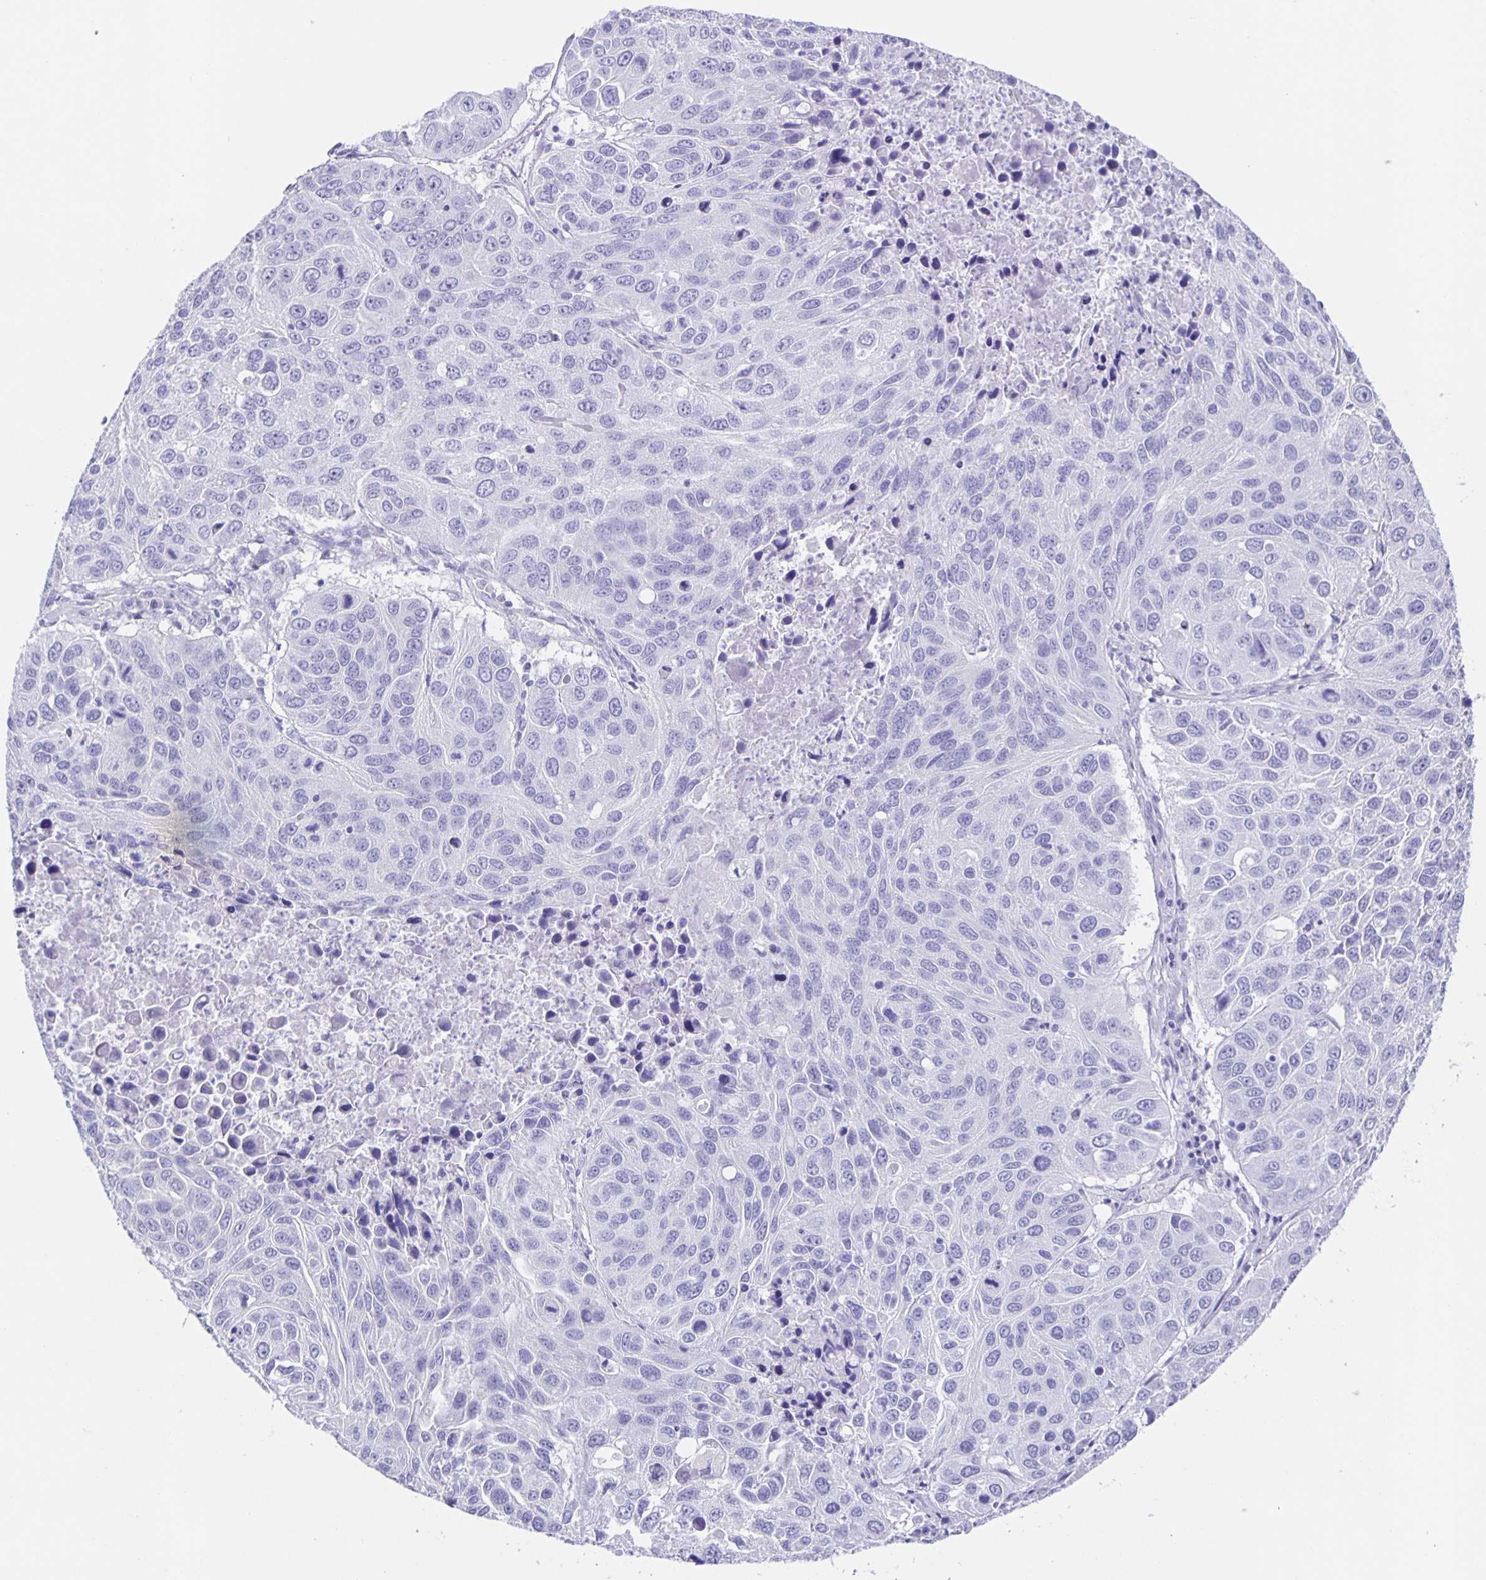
{"staining": {"intensity": "negative", "quantity": "none", "location": "none"}, "tissue": "lung cancer", "cell_type": "Tumor cells", "image_type": "cancer", "snomed": [{"axis": "morphology", "description": "Squamous cell carcinoma, NOS"}, {"axis": "topography", "description": "Lung"}], "caption": "A high-resolution histopathology image shows immunohistochemistry staining of lung squamous cell carcinoma, which demonstrates no significant staining in tumor cells.", "gene": "GUCA2A", "patient": {"sex": "female", "age": 61}}